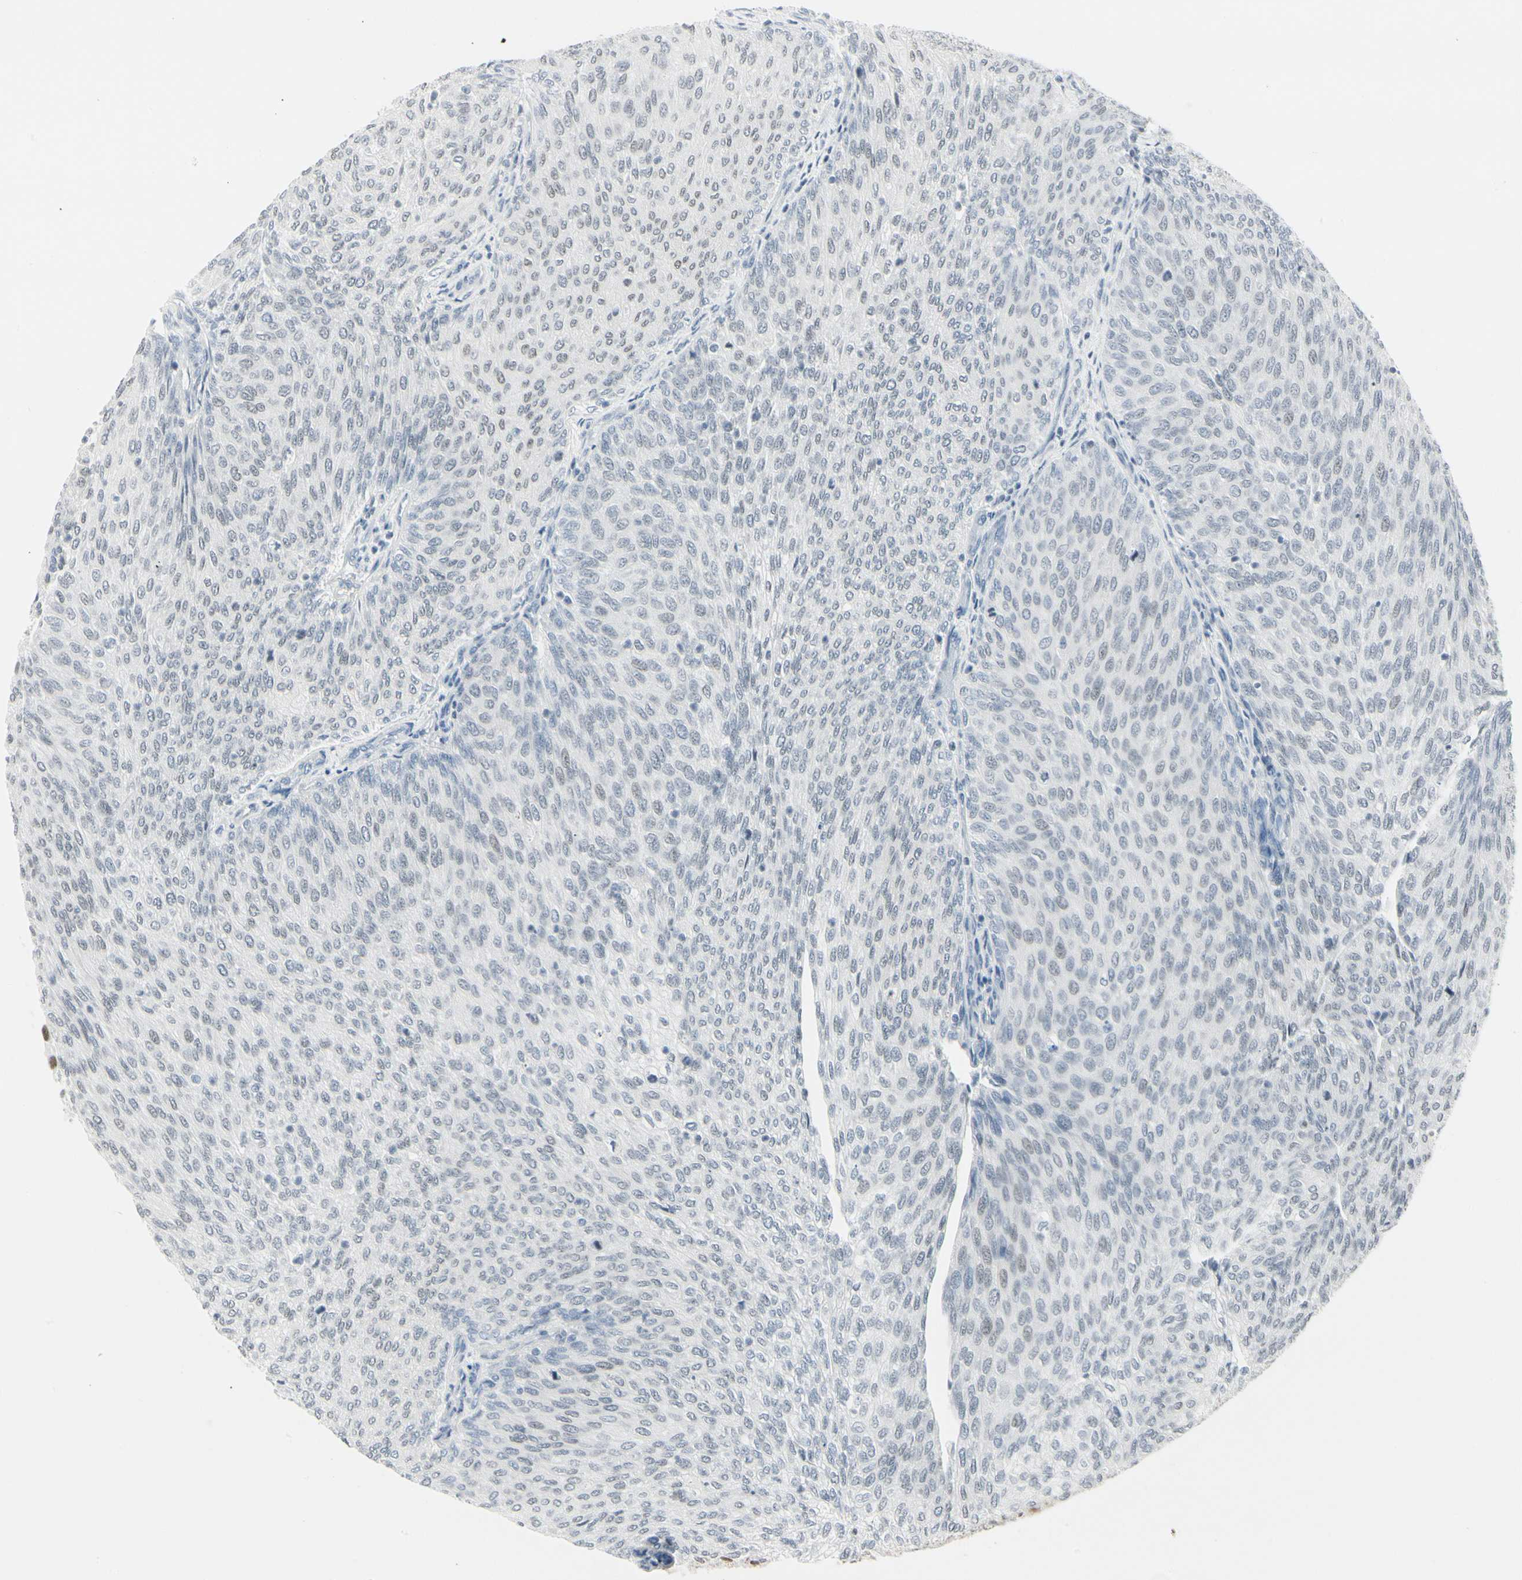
{"staining": {"intensity": "moderate", "quantity": "<25%", "location": "nuclear"}, "tissue": "urothelial cancer", "cell_type": "Tumor cells", "image_type": "cancer", "snomed": [{"axis": "morphology", "description": "Urothelial carcinoma, Low grade"}, {"axis": "topography", "description": "Urinary bladder"}], "caption": "Immunohistochemistry micrograph of human urothelial cancer stained for a protein (brown), which displays low levels of moderate nuclear staining in approximately <25% of tumor cells.", "gene": "ZBTB7B", "patient": {"sex": "female", "age": 79}}